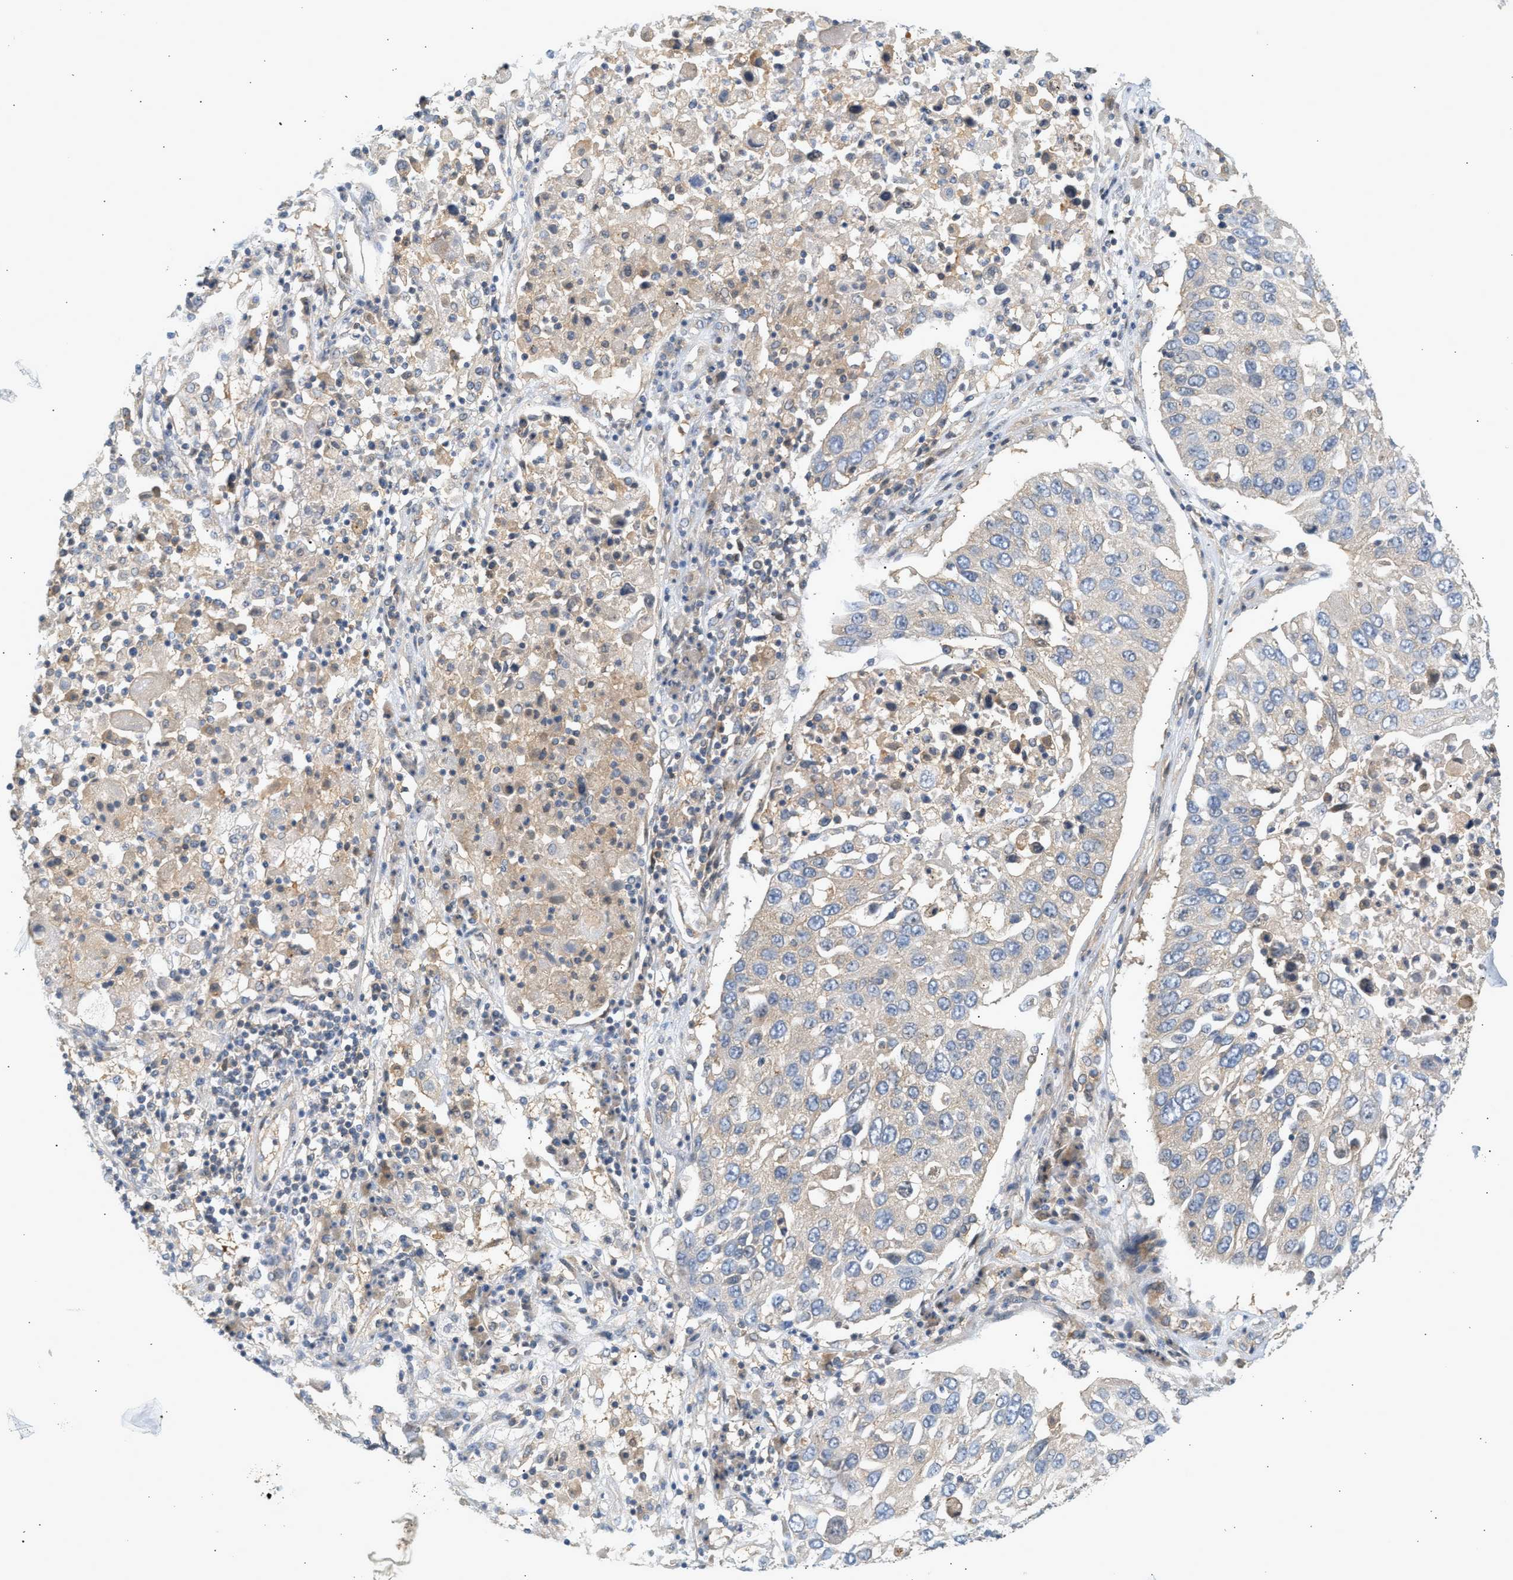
{"staining": {"intensity": "negative", "quantity": "none", "location": "none"}, "tissue": "lung cancer", "cell_type": "Tumor cells", "image_type": "cancer", "snomed": [{"axis": "morphology", "description": "Squamous cell carcinoma, NOS"}, {"axis": "topography", "description": "Lung"}], "caption": "The IHC image has no significant positivity in tumor cells of lung squamous cell carcinoma tissue.", "gene": "PAFAH1B1", "patient": {"sex": "male", "age": 65}}